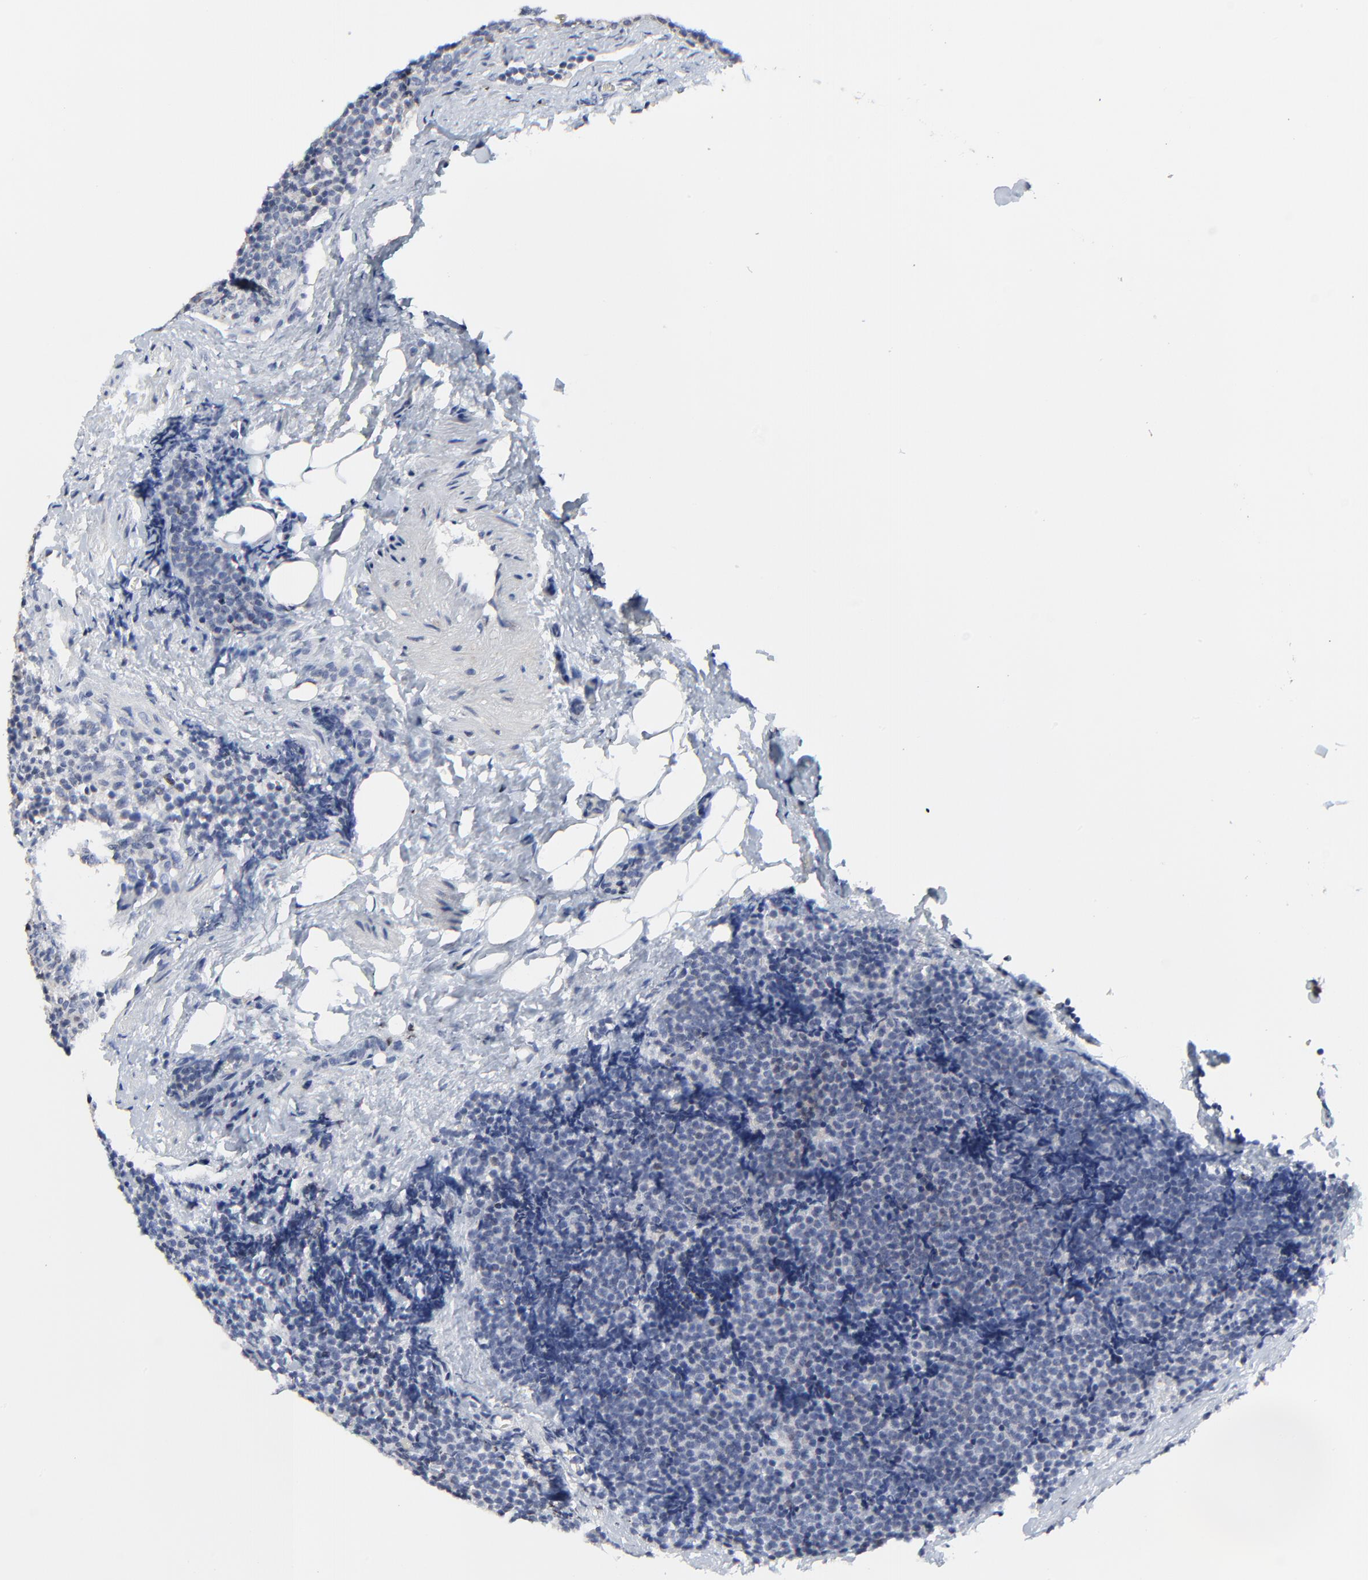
{"staining": {"intensity": "negative", "quantity": "none", "location": "none"}, "tissue": "lymphoma", "cell_type": "Tumor cells", "image_type": "cancer", "snomed": [{"axis": "morphology", "description": "Malignant lymphoma, non-Hodgkin's type, High grade"}, {"axis": "topography", "description": "Lymph node"}], "caption": "Micrograph shows no protein staining in tumor cells of lymphoma tissue. (Stains: DAB (3,3'-diaminobenzidine) IHC with hematoxylin counter stain, Microscopy: brightfield microscopy at high magnification).", "gene": "LNX1", "patient": {"sex": "female", "age": 58}}